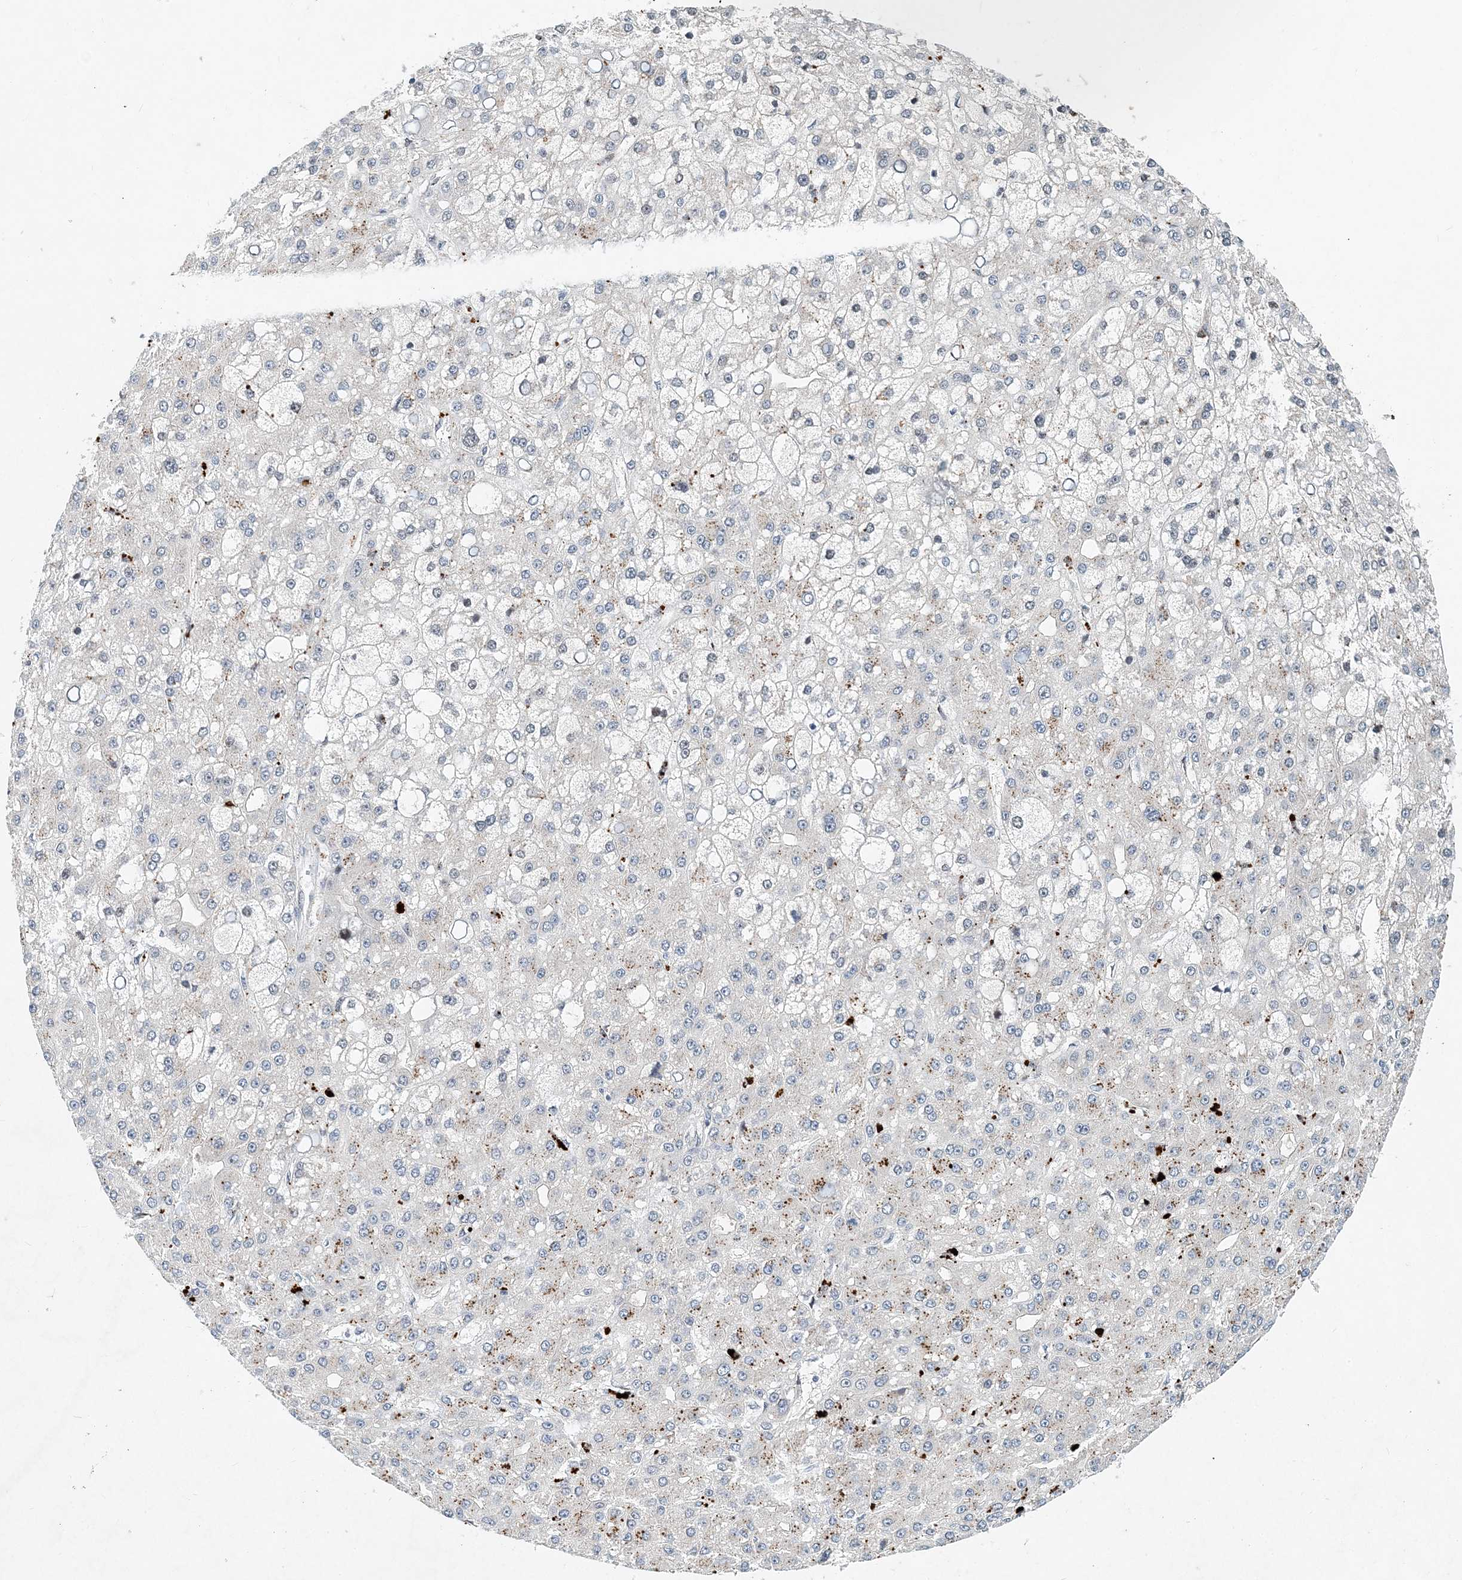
{"staining": {"intensity": "negative", "quantity": "none", "location": "none"}, "tissue": "liver cancer", "cell_type": "Tumor cells", "image_type": "cancer", "snomed": [{"axis": "morphology", "description": "Carcinoma, Hepatocellular, NOS"}, {"axis": "topography", "description": "Liver"}], "caption": "Protein analysis of liver hepatocellular carcinoma displays no significant expression in tumor cells. The staining was performed using DAB (3,3'-diaminobenzidine) to visualize the protein expression in brown, while the nuclei were stained in blue with hematoxylin (Magnification: 20x).", "gene": "KPNA4", "patient": {"sex": "male", "age": 67}}